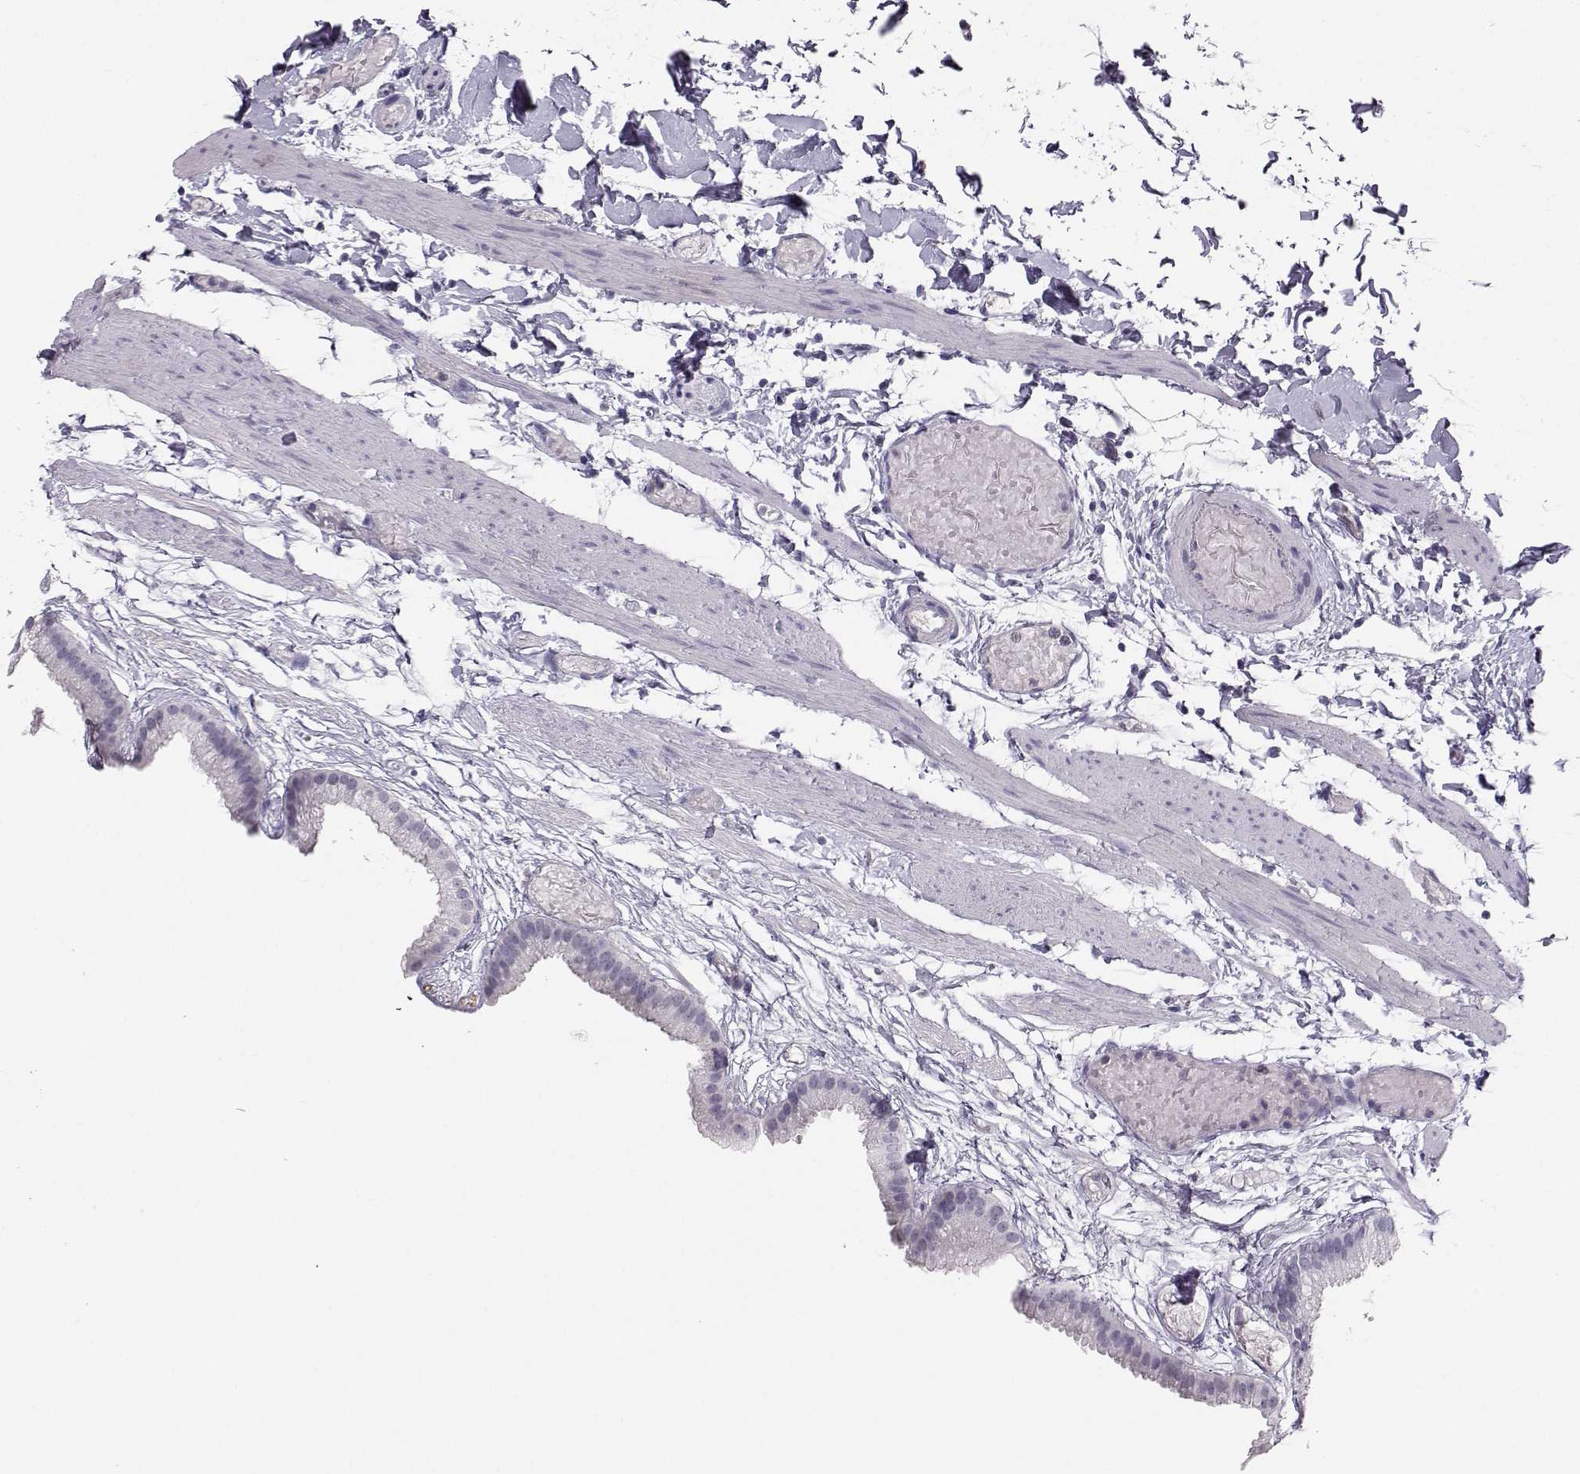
{"staining": {"intensity": "negative", "quantity": "none", "location": "none"}, "tissue": "gallbladder", "cell_type": "Glandular cells", "image_type": "normal", "snomed": [{"axis": "morphology", "description": "Normal tissue, NOS"}, {"axis": "topography", "description": "Gallbladder"}], "caption": "This is an IHC photomicrograph of benign gallbladder. There is no expression in glandular cells.", "gene": "MROH7", "patient": {"sex": "female", "age": 45}}